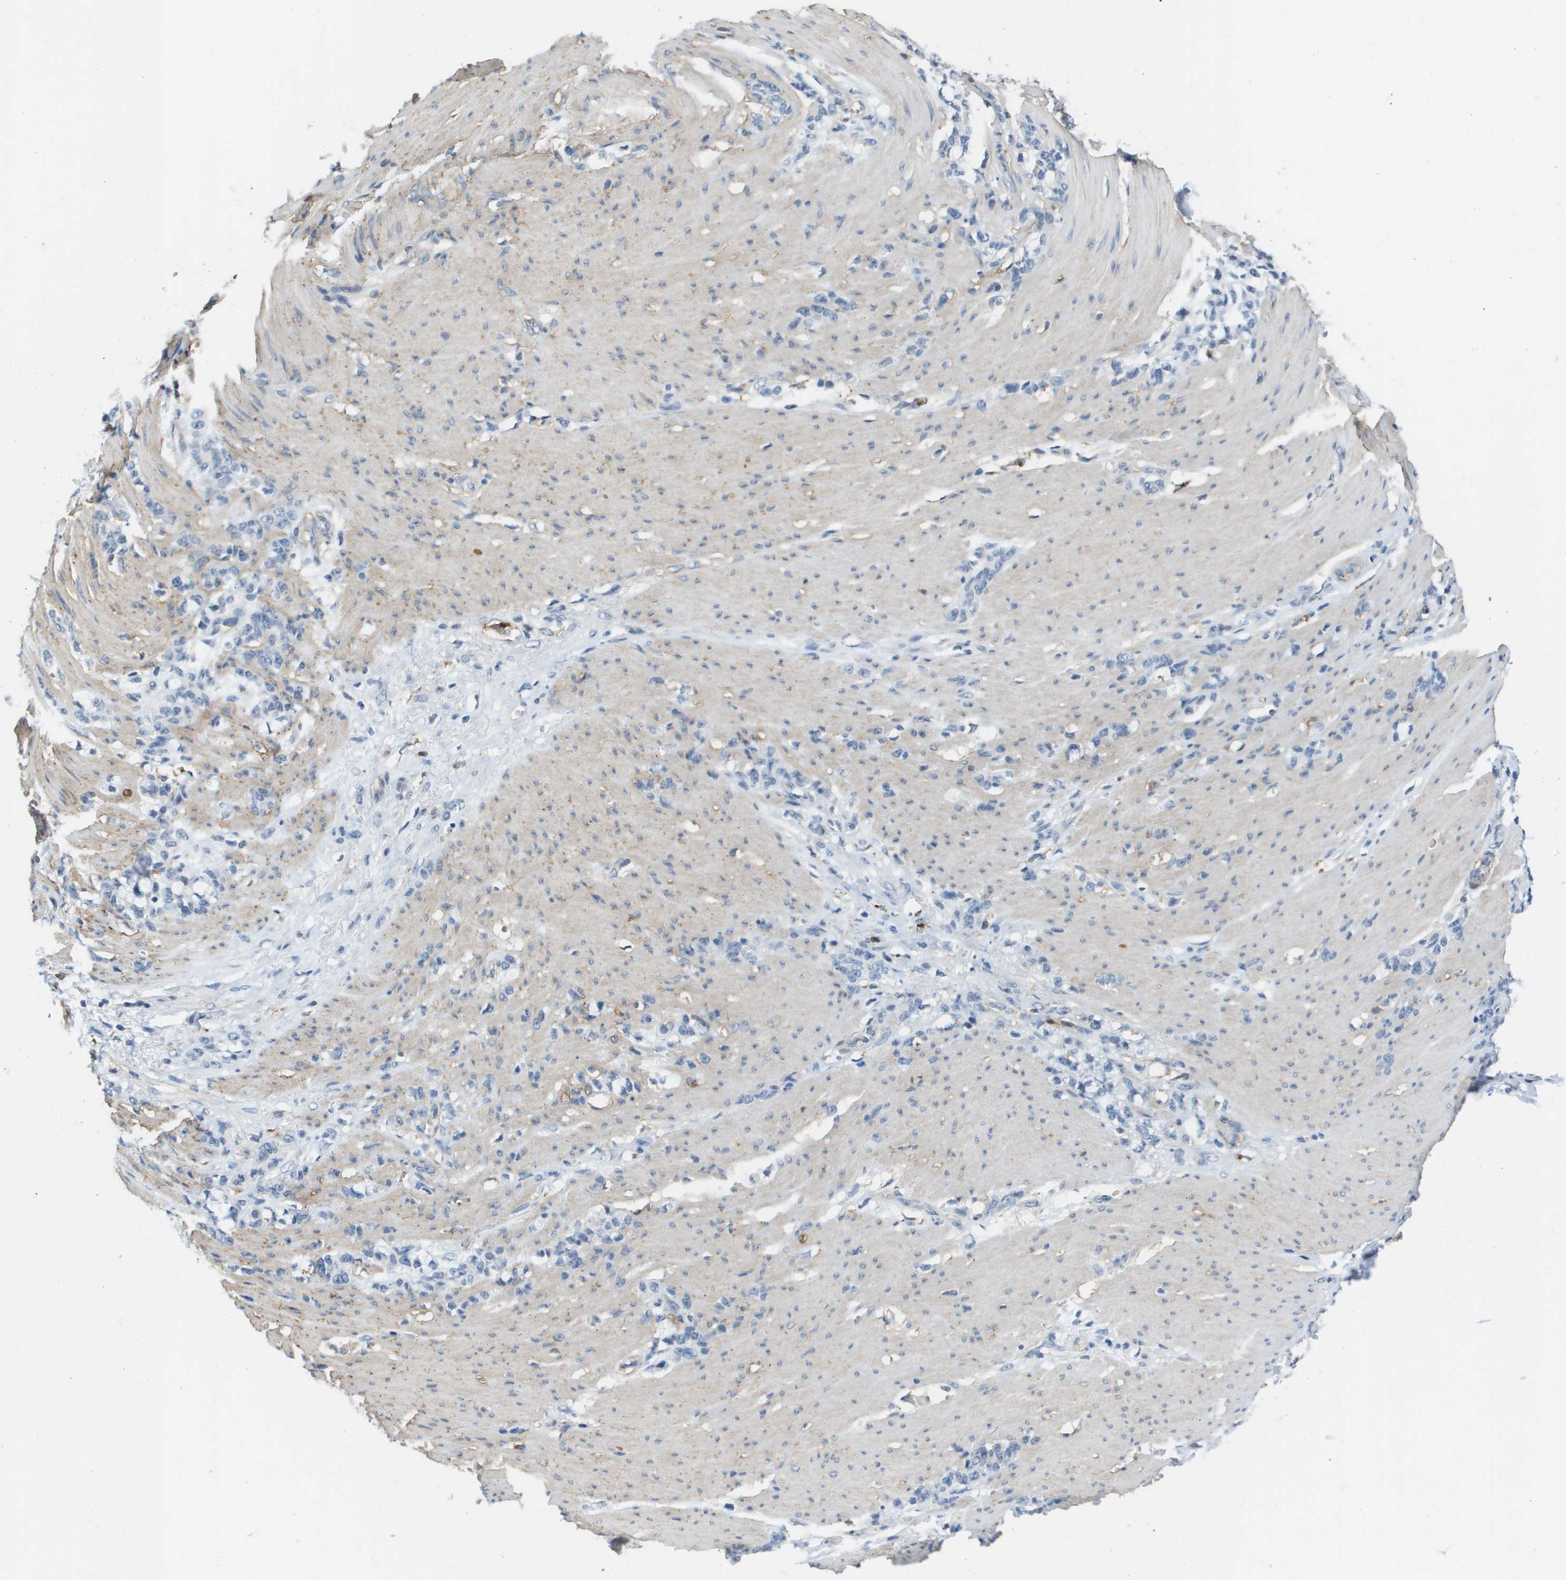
{"staining": {"intensity": "negative", "quantity": "none", "location": "none"}, "tissue": "stomach cancer", "cell_type": "Tumor cells", "image_type": "cancer", "snomed": [{"axis": "morphology", "description": "Adenocarcinoma, NOS"}, {"axis": "topography", "description": "Stomach, lower"}], "caption": "Tumor cells are negative for protein expression in human adenocarcinoma (stomach).", "gene": "ZBTB43", "patient": {"sex": "male", "age": 88}}